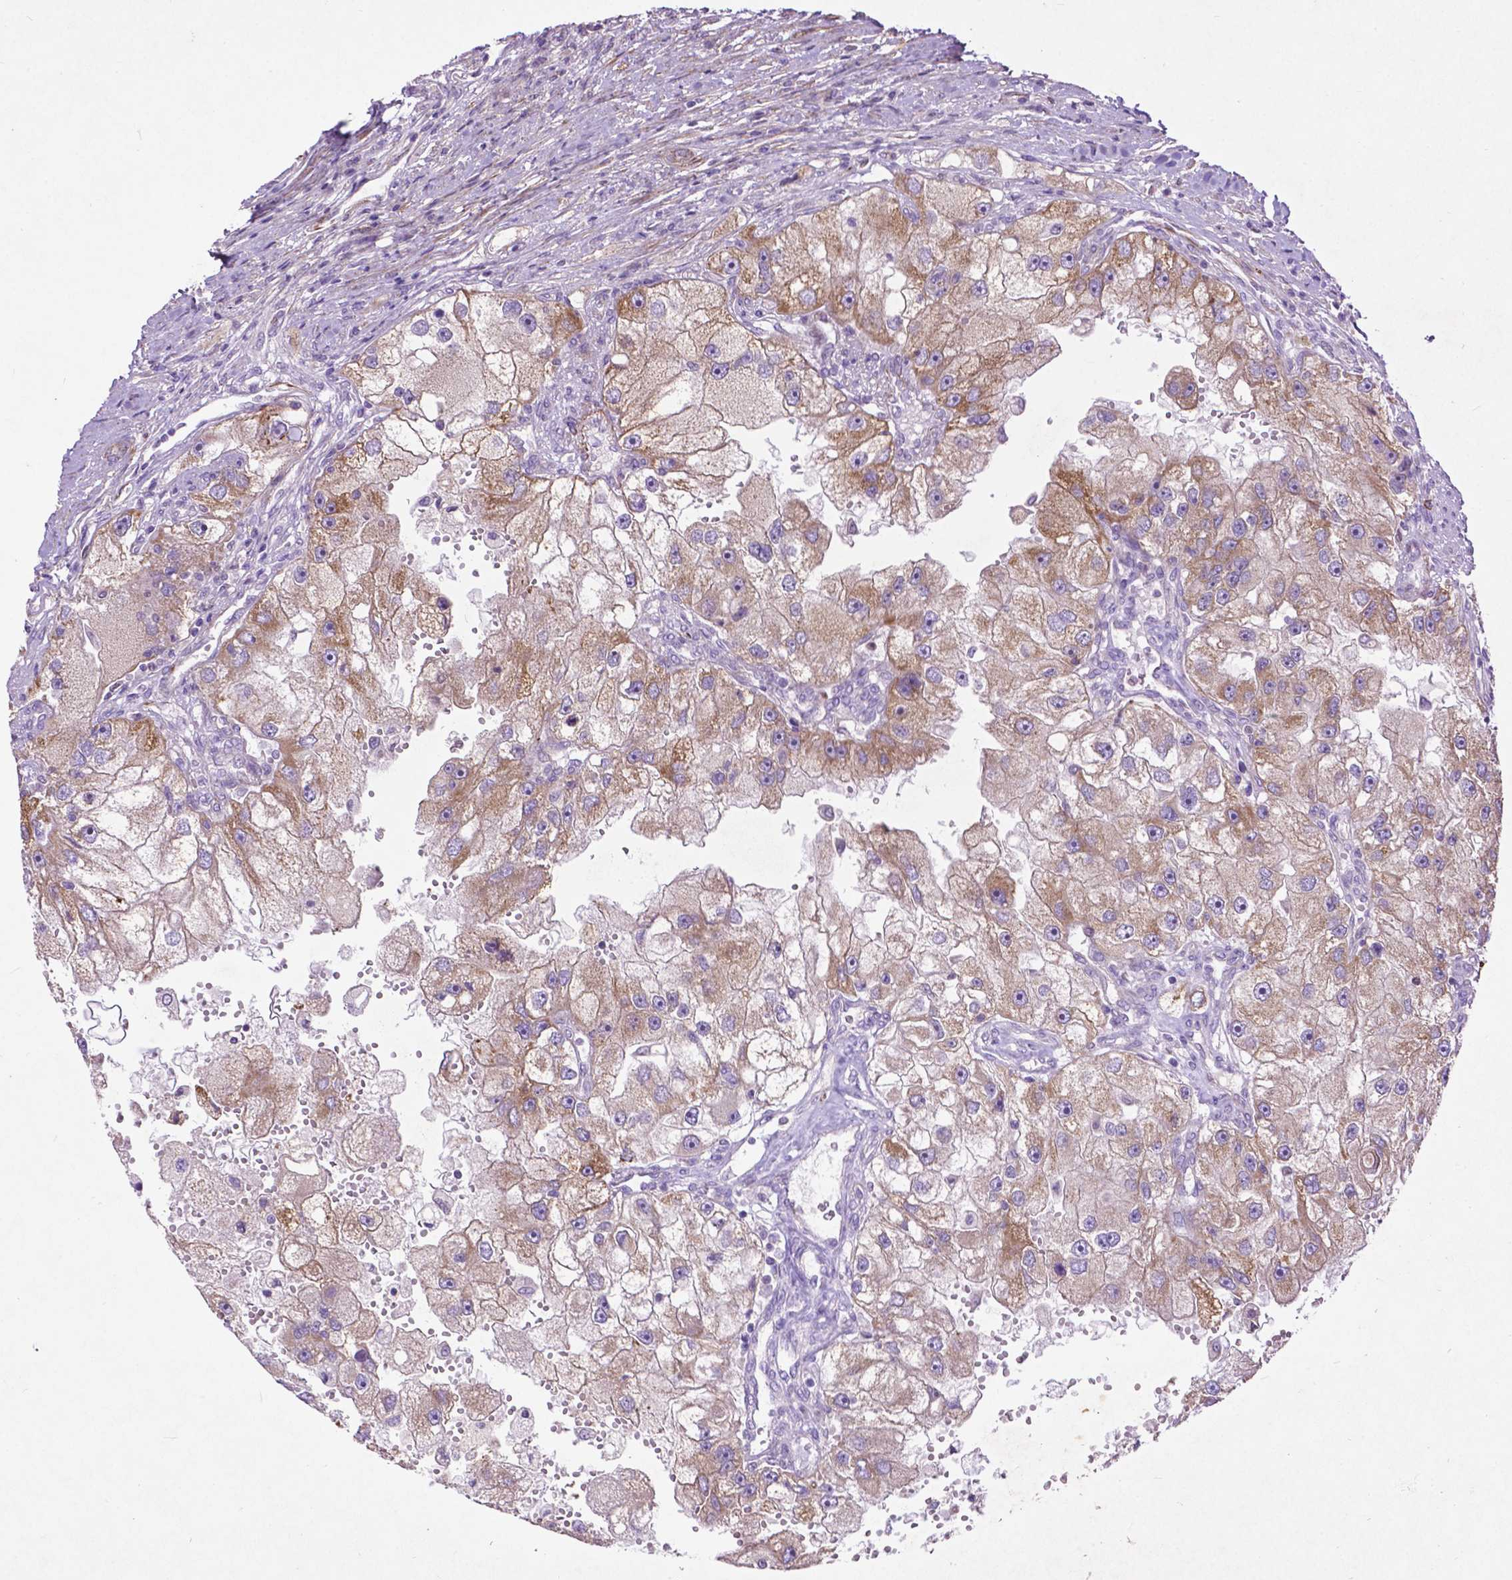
{"staining": {"intensity": "moderate", "quantity": "25%-75%", "location": "cytoplasmic/membranous"}, "tissue": "renal cancer", "cell_type": "Tumor cells", "image_type": "cancer", "snomed": [{"axis": "morphology", "description": "Adenocarcinoma, NOS"}, {"axis": "topography", "description": "Kidney"}], "caption": "This is an image of IHC staining of renal adenocarcinoma, which shows moderate staining in the cytoplasmic/membranous of tumor cells.", "gene": "THEGL", "patient": {"sex": "male", "age": 63}}